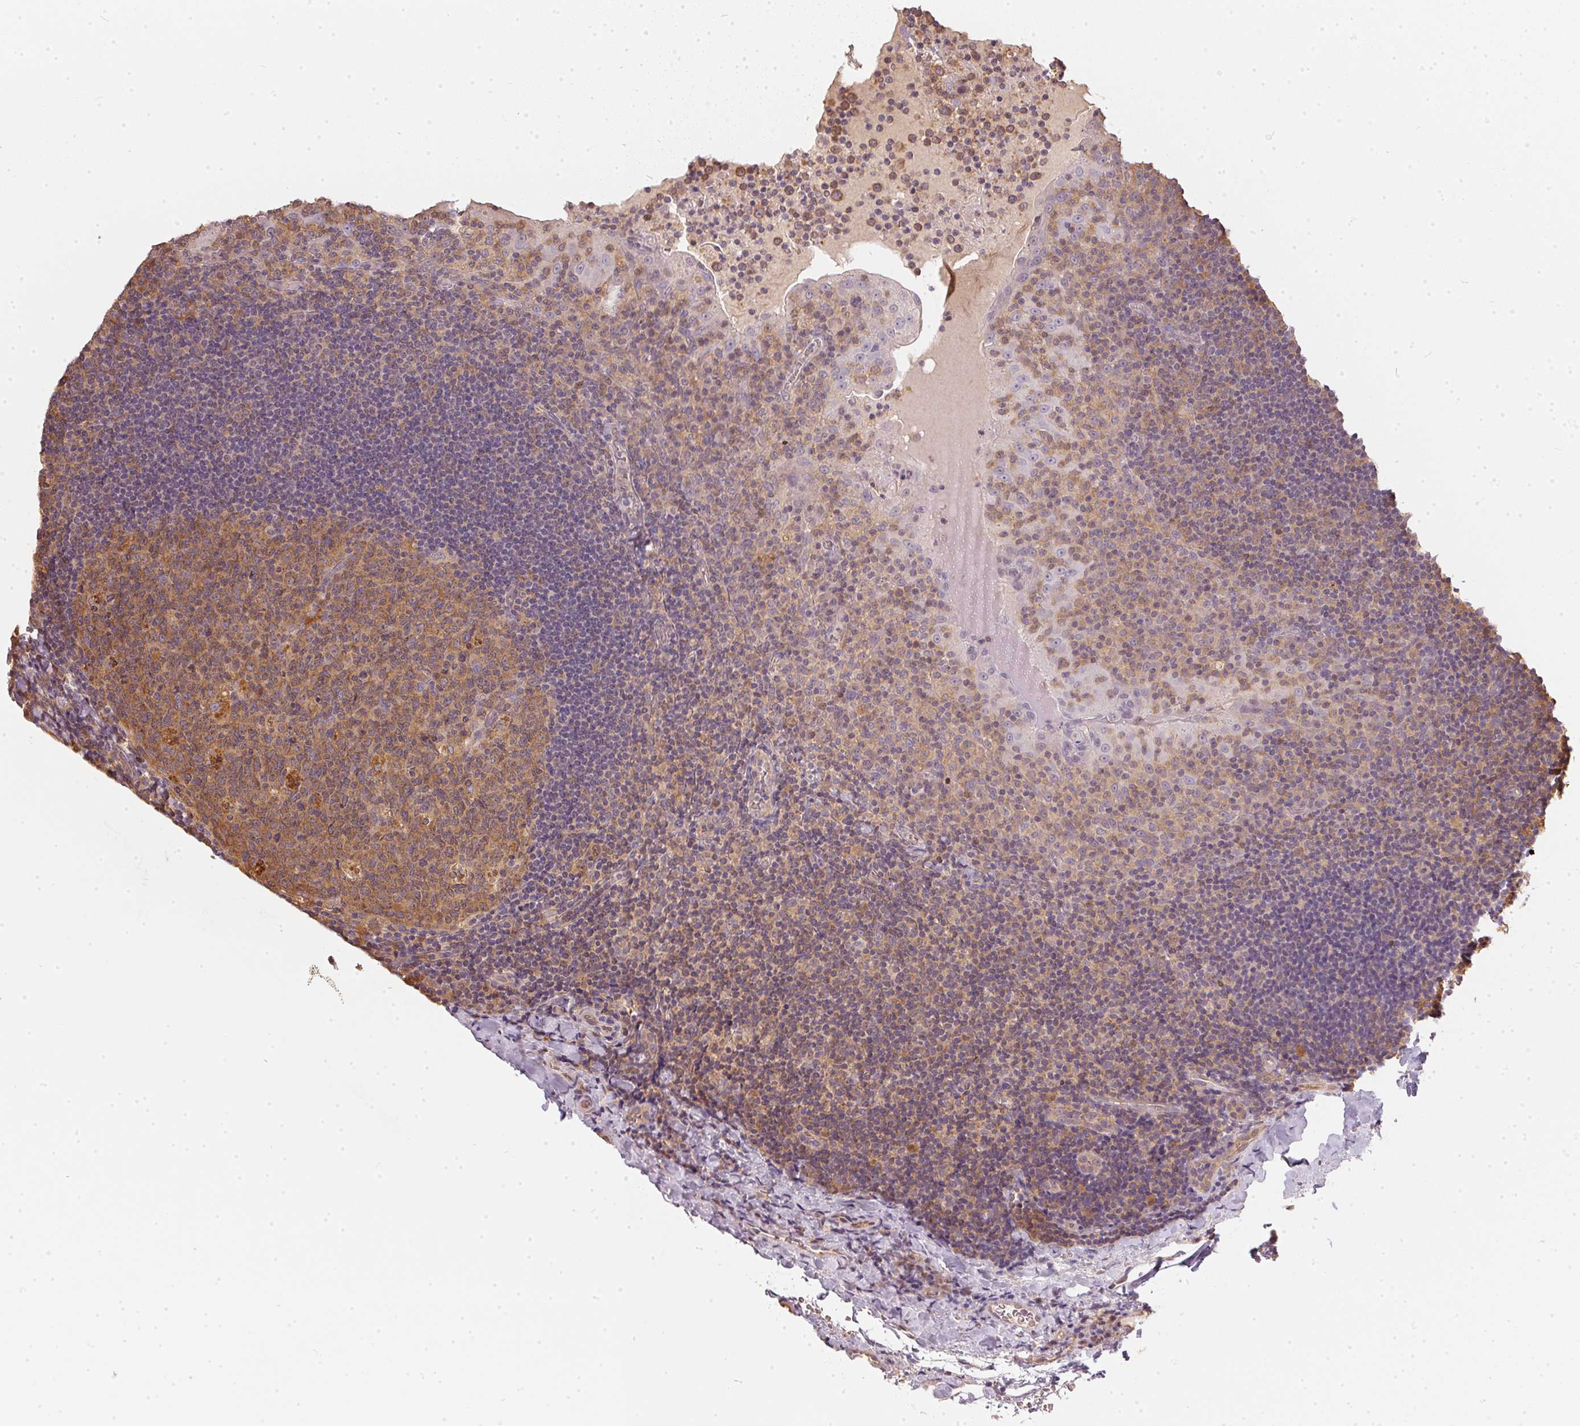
{"staining": {"intensity": "weak", "quantity": ">75%", "location": "cytoplasmic/membranous"}, "tissue": "tonsil", "cell_type": "Germinal center cells", "image_type": "normal", "snomed": [{"axis": "morphology", "description": "Normal tissue, NOS"}, {"axis": "topography", "description": "Tonsil"}], "caption": "High-power microscopy captured an immunohistochemistry histopathology image of normal tonsil, revealing weak cytoplasmic/membranous expression in about >75% of germinal center cells. (IHC, brightfield microscopy, high magnification).", "gene": "BLMH", "patient": {"sex": "male", "age": 17}}